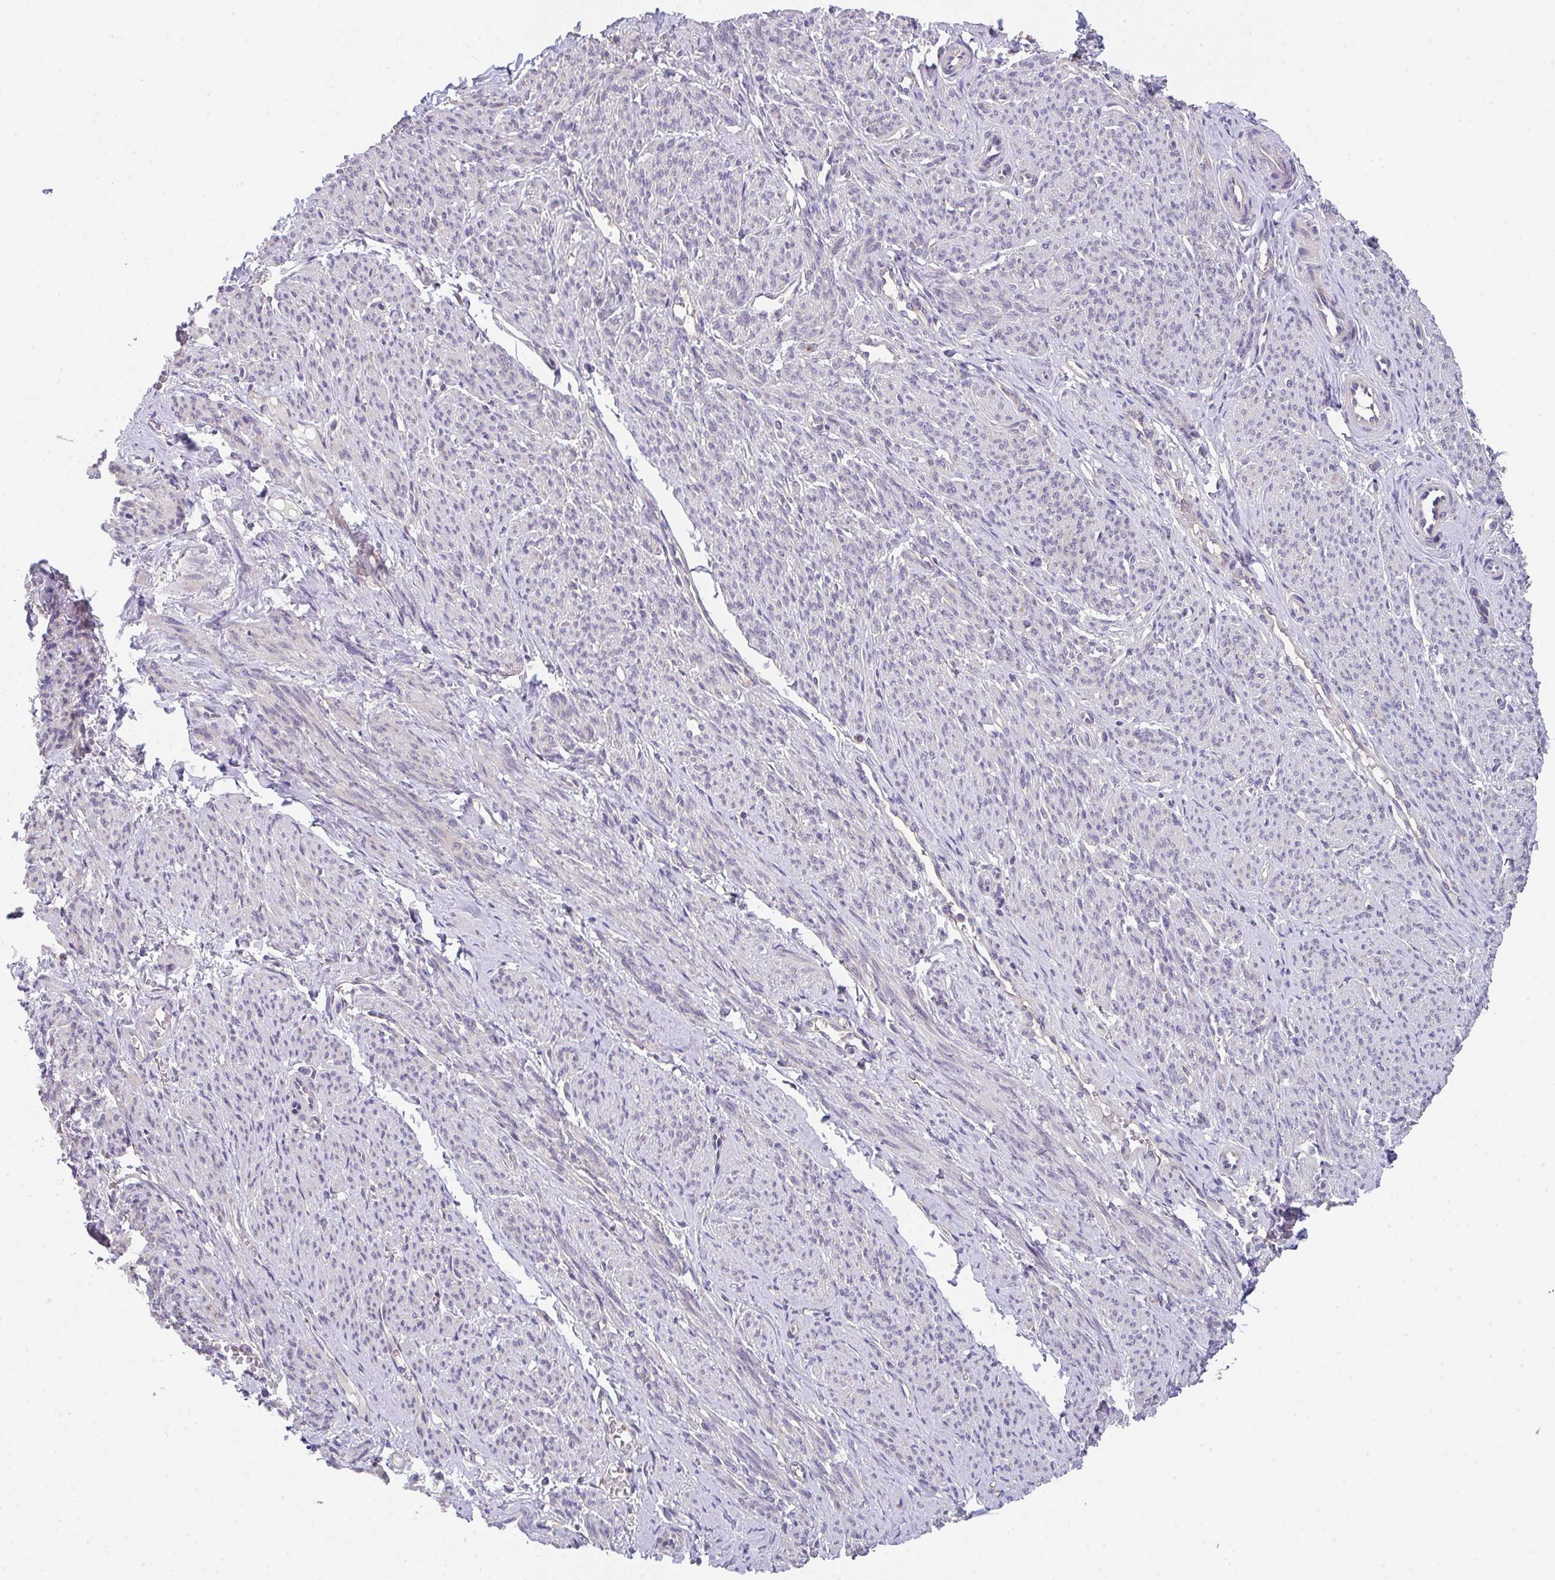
{"staining": {"intensity": "weak", "quantity": "<25%", "location": "cytoplasmic/membranous"}, "tissue": "smooth muscle", "cell_type": "Smooth muscle cells", "image_type": "normal", "snomed": [{"axis": "morphology", "description": "Normal tissue, NOS"}, {"axis": "topography", "description": "Smooth muscle"}], "caption": "Normal smooth muscle was stained to show a protein in brown. There is no significant positivity in smooth muscle cells.", "gene": "TSPAN31", "patient": {"sex": "female", "age": 65}}